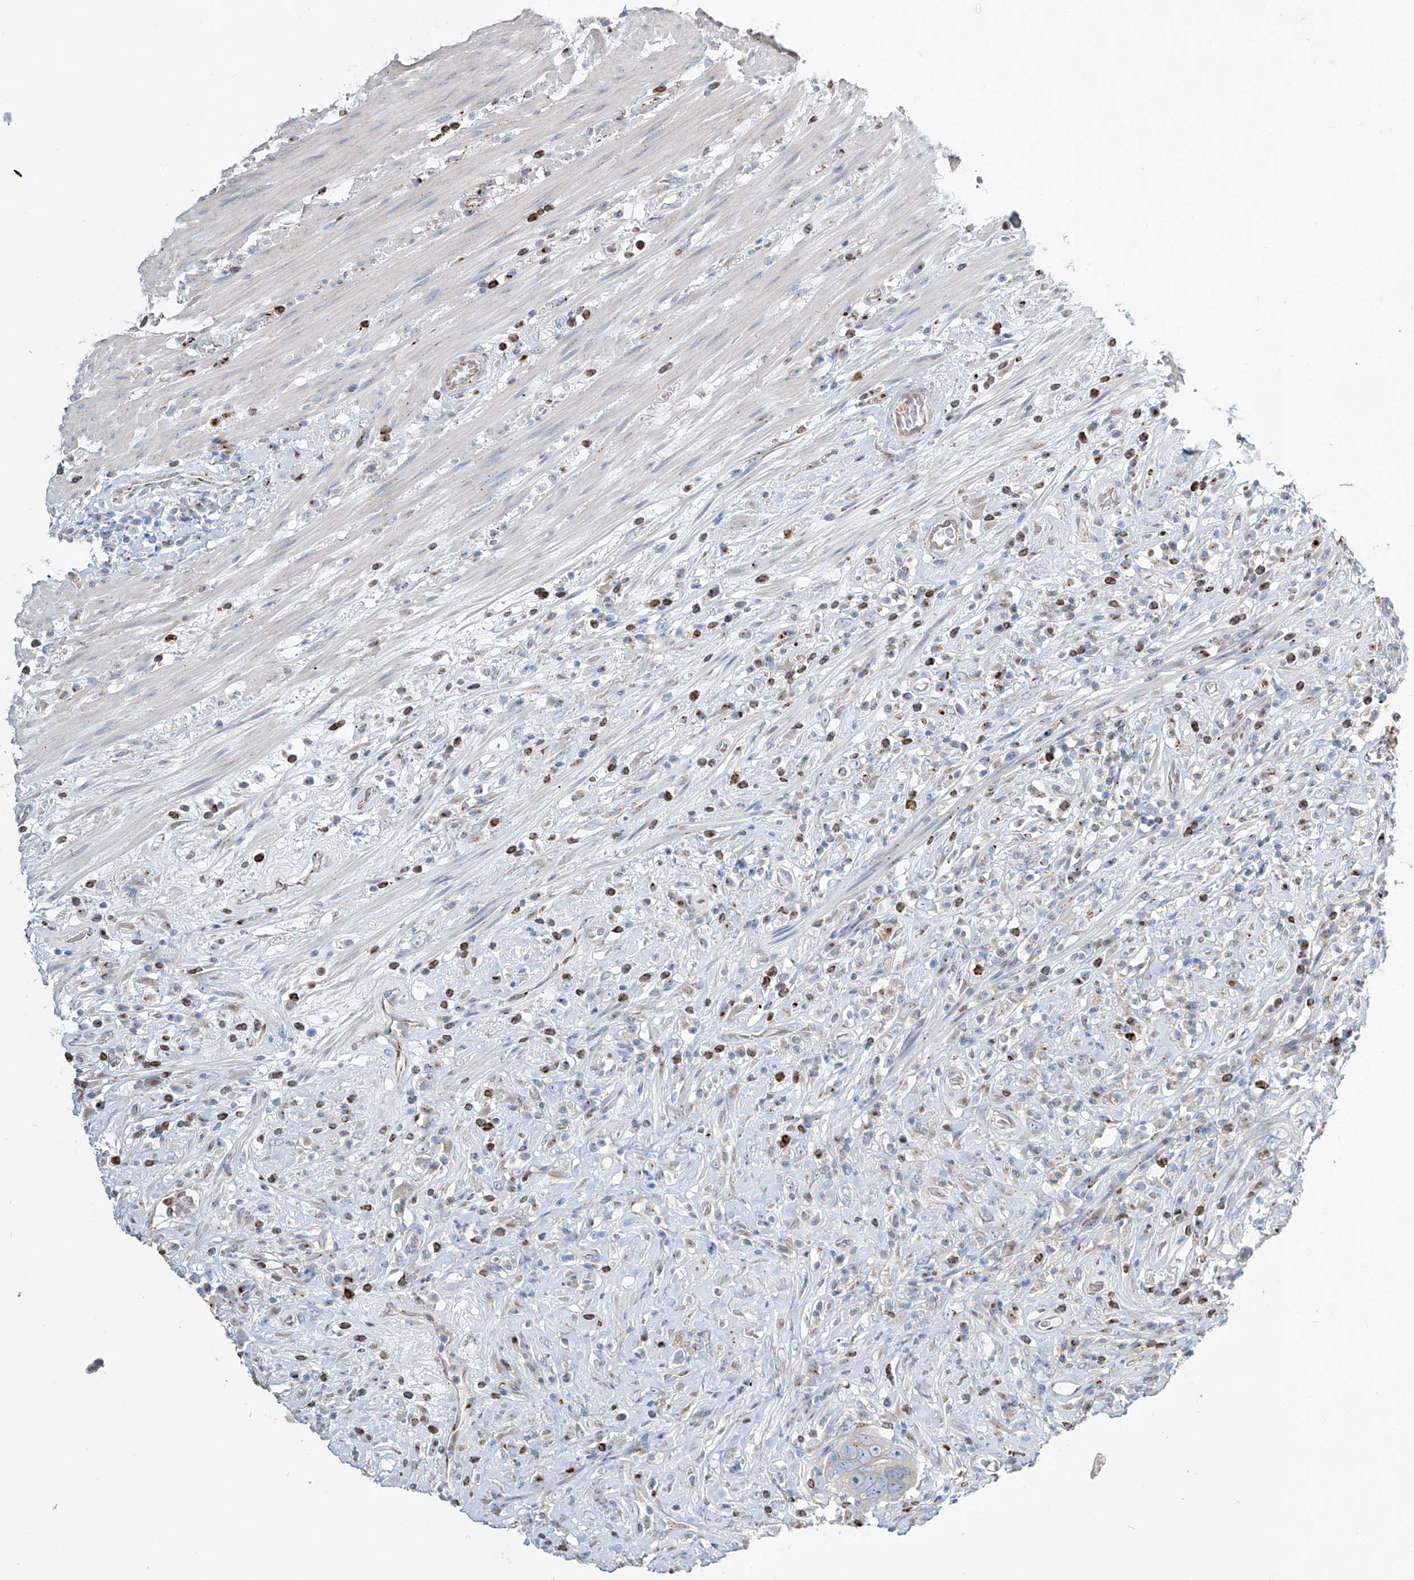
{"staining": {"intensity": "negative", "quantity": "none", "location": "none"}, "tissue": "colorectal cancer", "cell_type": "Tumor cells", "image_type": "cancer", "snomed": [{"axis": "morphology", "description": "Adenocarcinoma, NOS"}, {"axis": "topography", "description": "Rectum"}], "caption": "Immunohistochemical staining of colorectal cancer (adenocarcinoma) exhibits no significant positivity in tumor cells. (Brightfield microscopy of DAB immunohistochemistry (IHC) at high magnification).", "gene": "CDH5", "patient": {"sex": "male", "age": 59}}